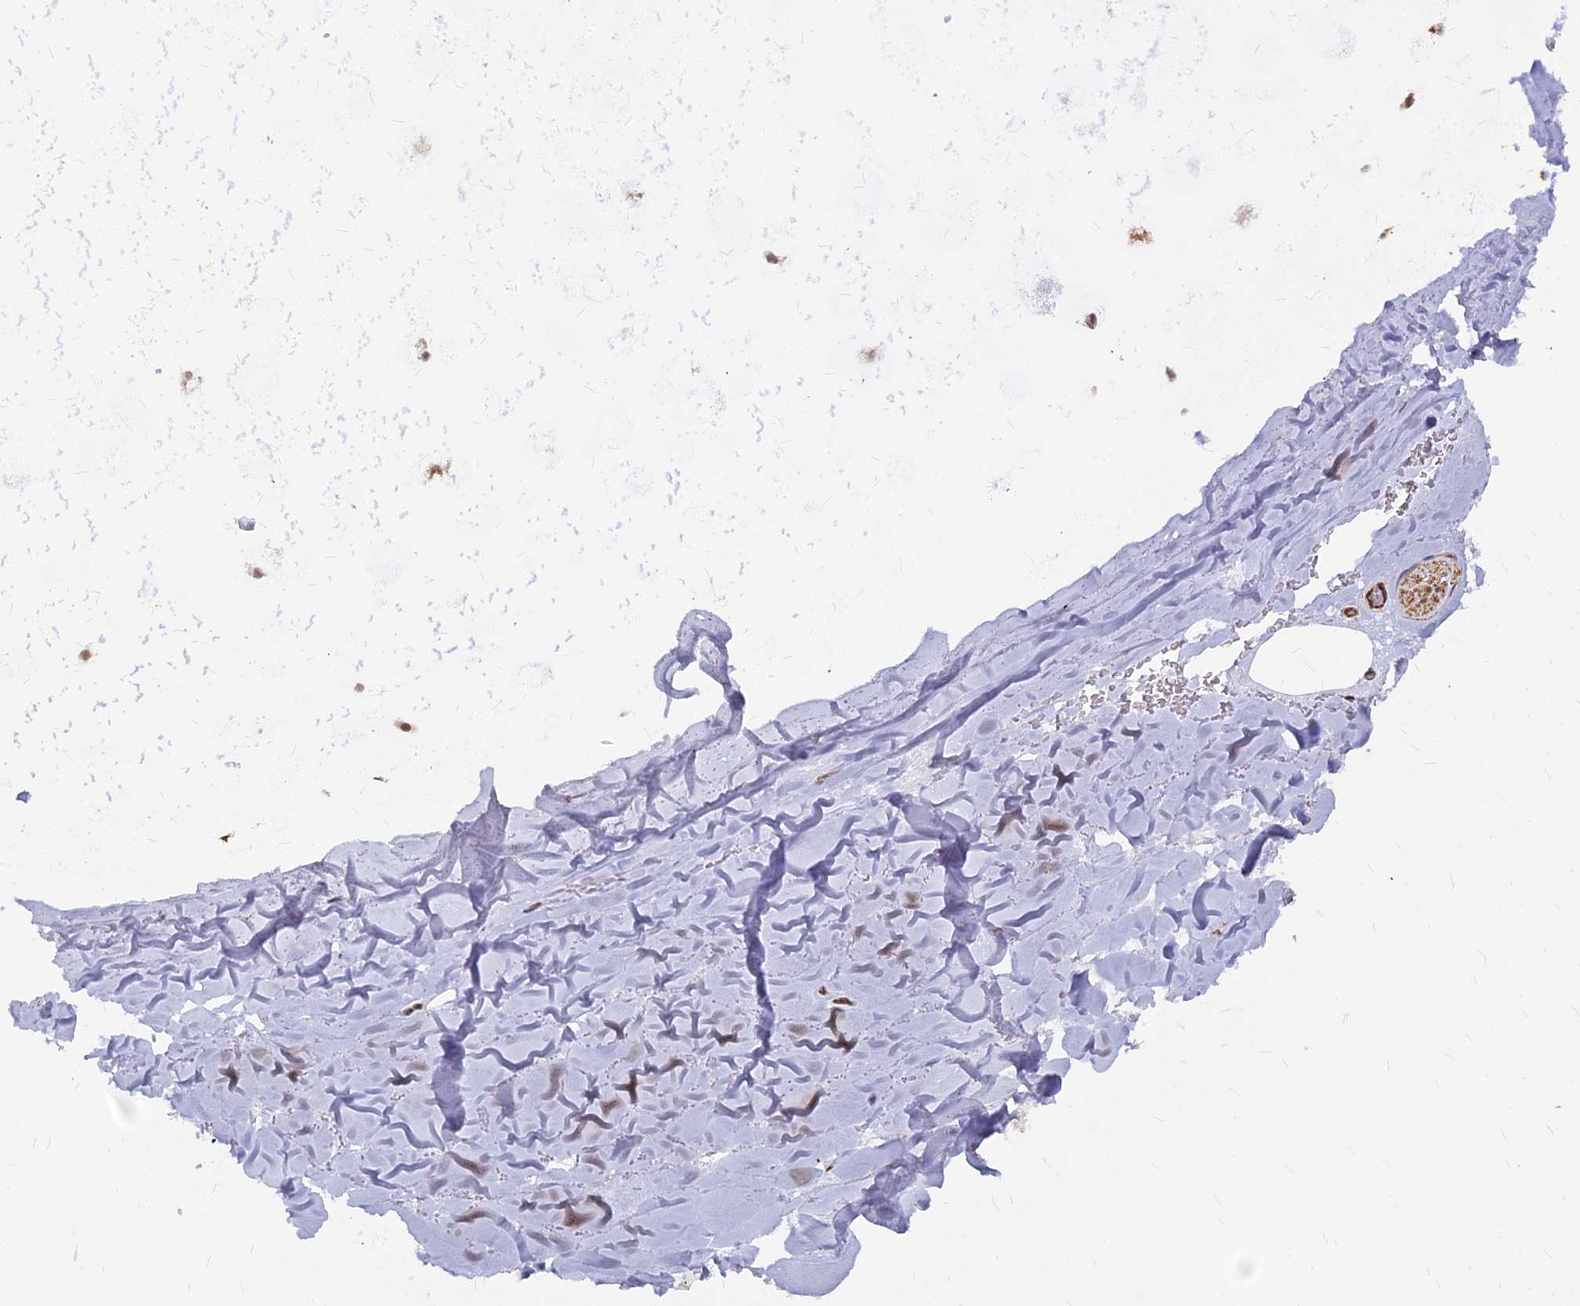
{"staining": {"intensity": "moderate", "quantity": "25%-75%", "location": "cytoplasmic/membranous,nuclear"}, "tissue": "adipose tissue", "cell_type": "Adipocytes", "image_type": "normal", "snomed": [{"axis": "morphology", "description": "Normal tissue, NOS"}, {"axis": "topography", "description": "Cartilage tissue"}], "caption": "Immunohistochemistry staining of benign adipose tissue, which demonstrates medium levels of moderate cytoplasmic/membranous,nuclear expression in about 25%-75% of adipocytes indicating moderate cytoplasmic/membranous,nuclear protein expression. The staining was performed using DAB (3,3'-diaminobenzidine) (brown) for protein detection and nuclei were counterstained in hematoxylin (blue).", "gene": "YJU2", "patient": {"sex": "male", "age": 66}}